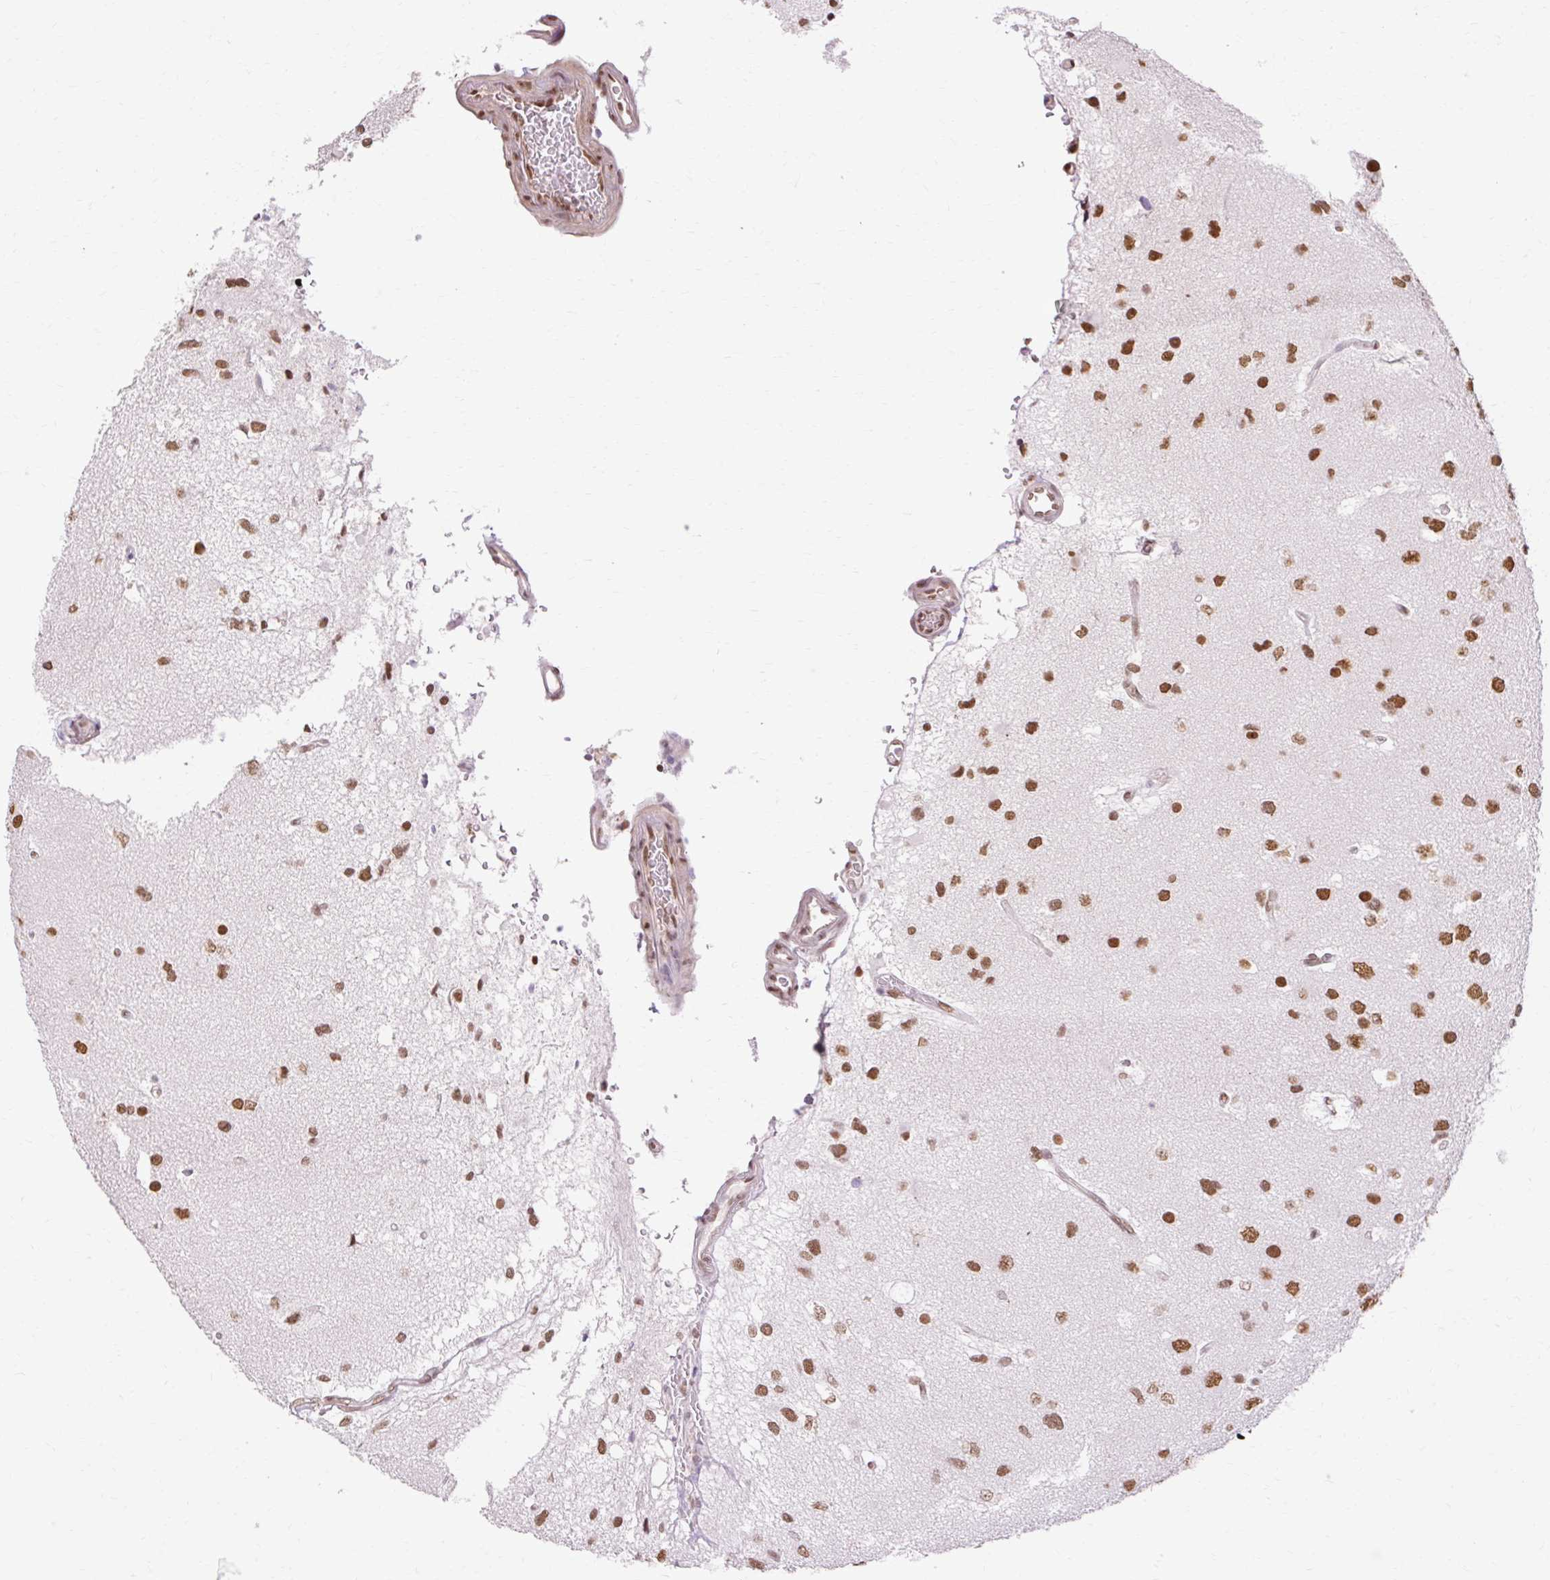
{"staining": {"intensity": "moderate", "quantity": ">75%", "location": "nuclear"}, "tissue": "glioma", "cell_type": "Tumor cells", "image_type": "cancer", "snomed": [{"axis": "morphology", "description": "Glioma, malignant, High grade"}, {"axis": "topography", "description": "Brain"}], "caption": "Immunohistochemical staining of high-grade glioma (malignant) shows moderate nuclear protein staining in about >75% of tumor cells.", "gene": "NPIPB12", "patient": {"sex": "male", "age": 53}}